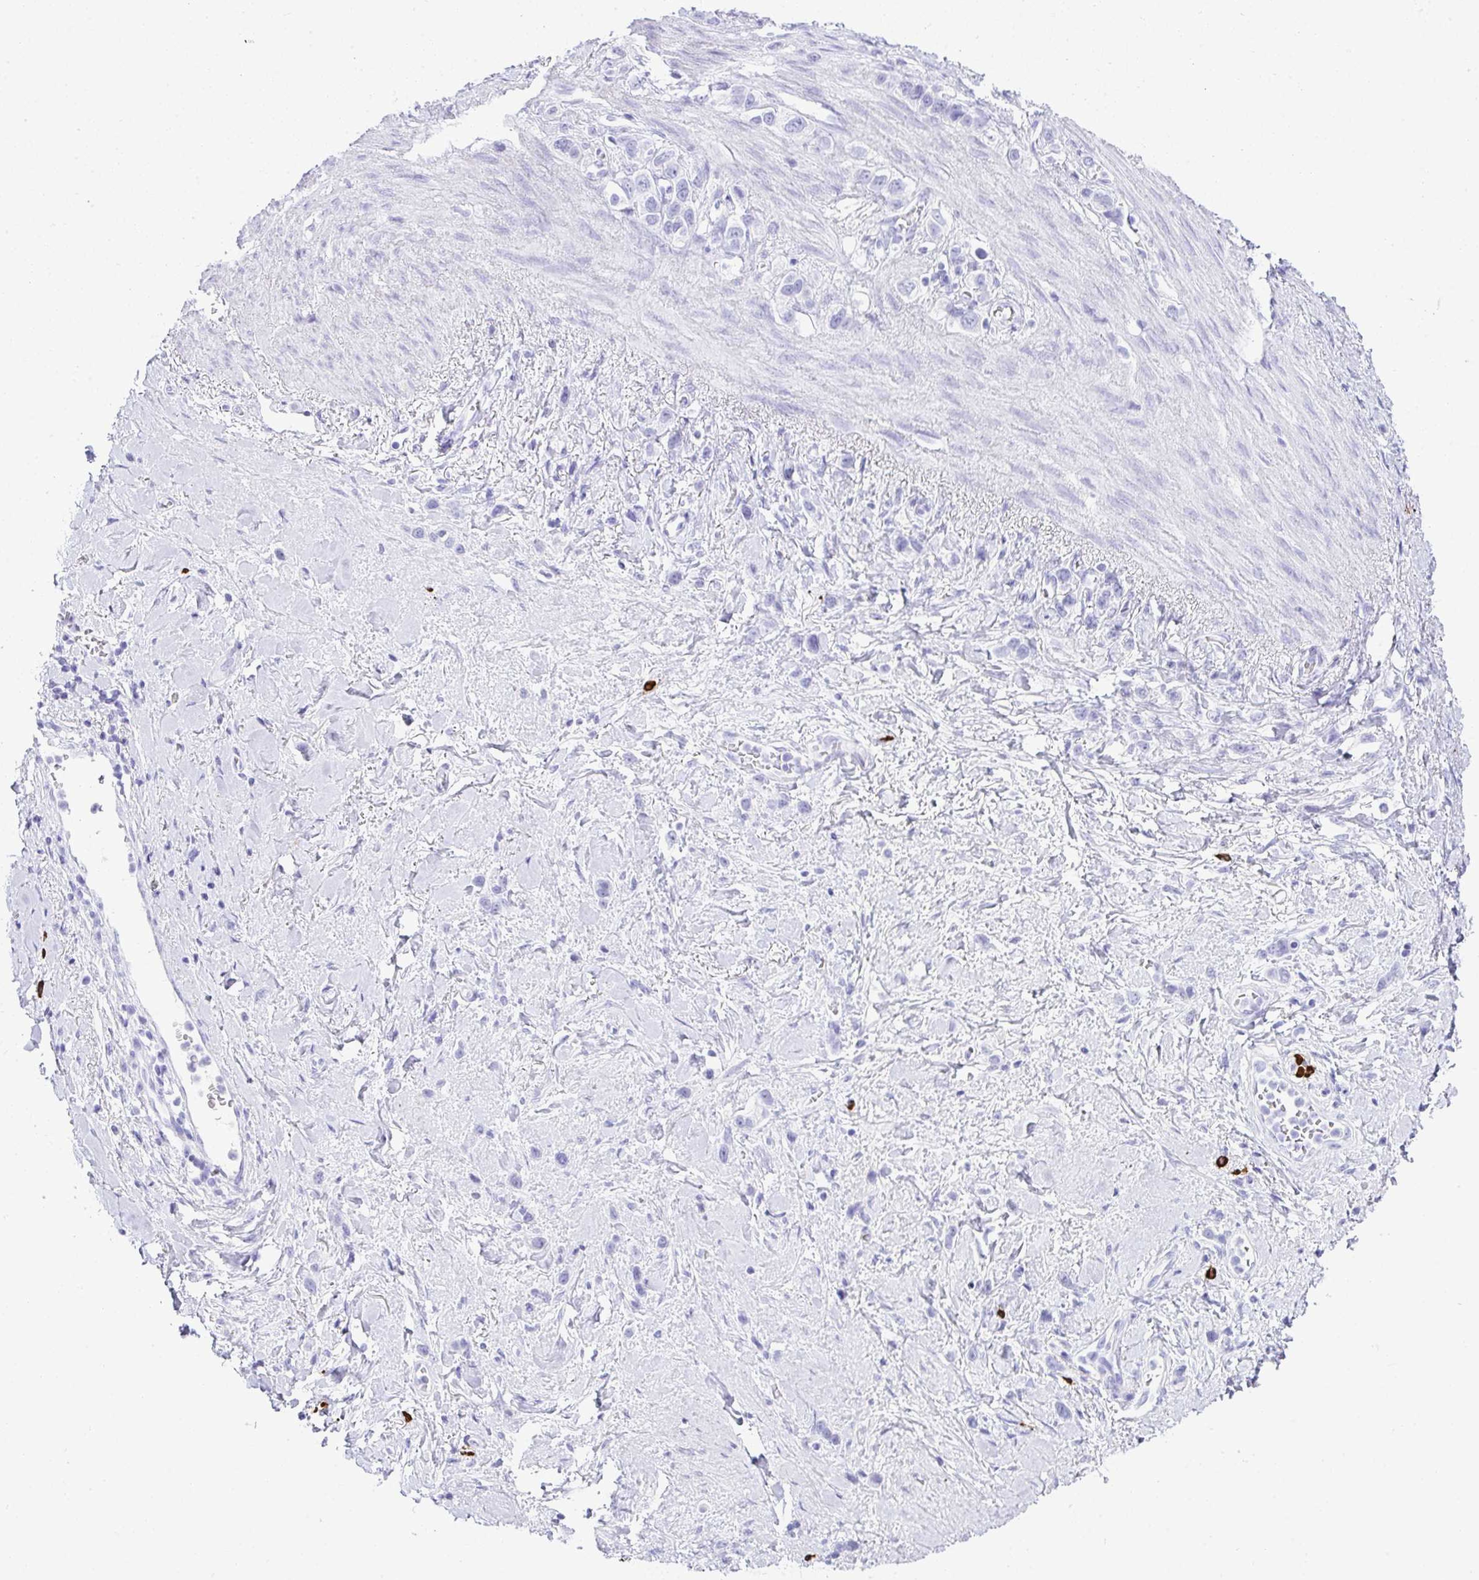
{"staining": {"intensity": "negative", "quantity": "none", "location": "none"}, "tissue": "stomach cancer", "cell_type": "Tumor cells", "image_type": "cancer", "snomed": [{"axis": "morphology", "description": "Adenocarcinoma, NOS"}, {"axis": "topography", "description": "Stomach"}], "caption": "Protein analysis of stomach cancer (adenocarcinoma) reveals no significant positivity in tumor cells. (Immunohistochemistry, brightfield microscopy, high magnification).", "gene": "CDADC1", "patient": {"sex": "female", "age": 65}}